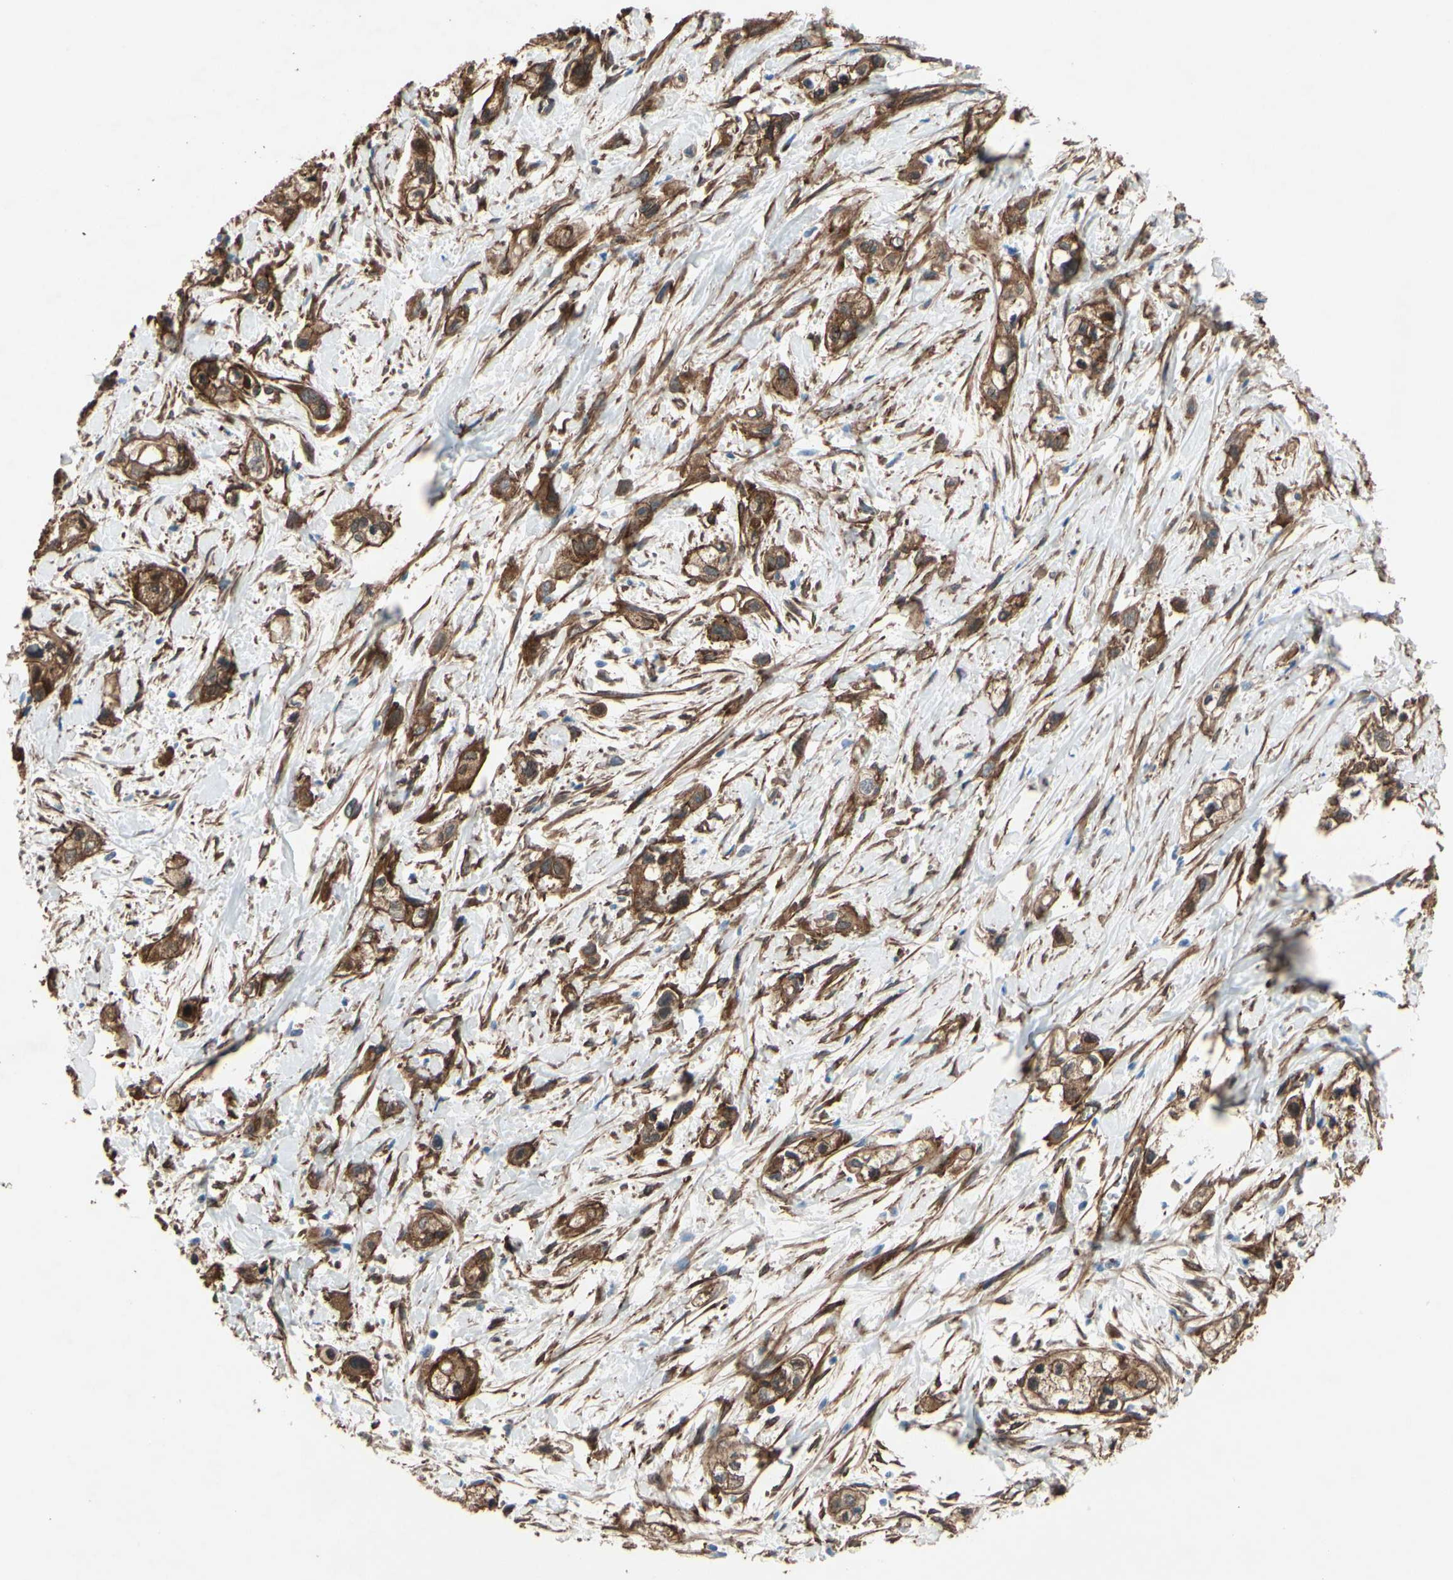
{"staining": {"intensity": "strong", "quantity": ">75%", "location": "cytoplasmic/membranous"}, "tissue": "pancreatic cancer", "cell_type": "Tumor cells", "image_type": "cancer", "snomed": [{"axis": "morphology", "description": "Adenocarcinoma, NOS"}, {"axis": "topography", "description": "Pancreas"}], "caption": "Immunohistochemical staining of human pancreatic cancer displays high levels of strong cytoplasmic/membranous expression in approximately >75% of tumor cells.", "gene": "CTTNBP2", "patient": {"sex": "male", "age": 74}}